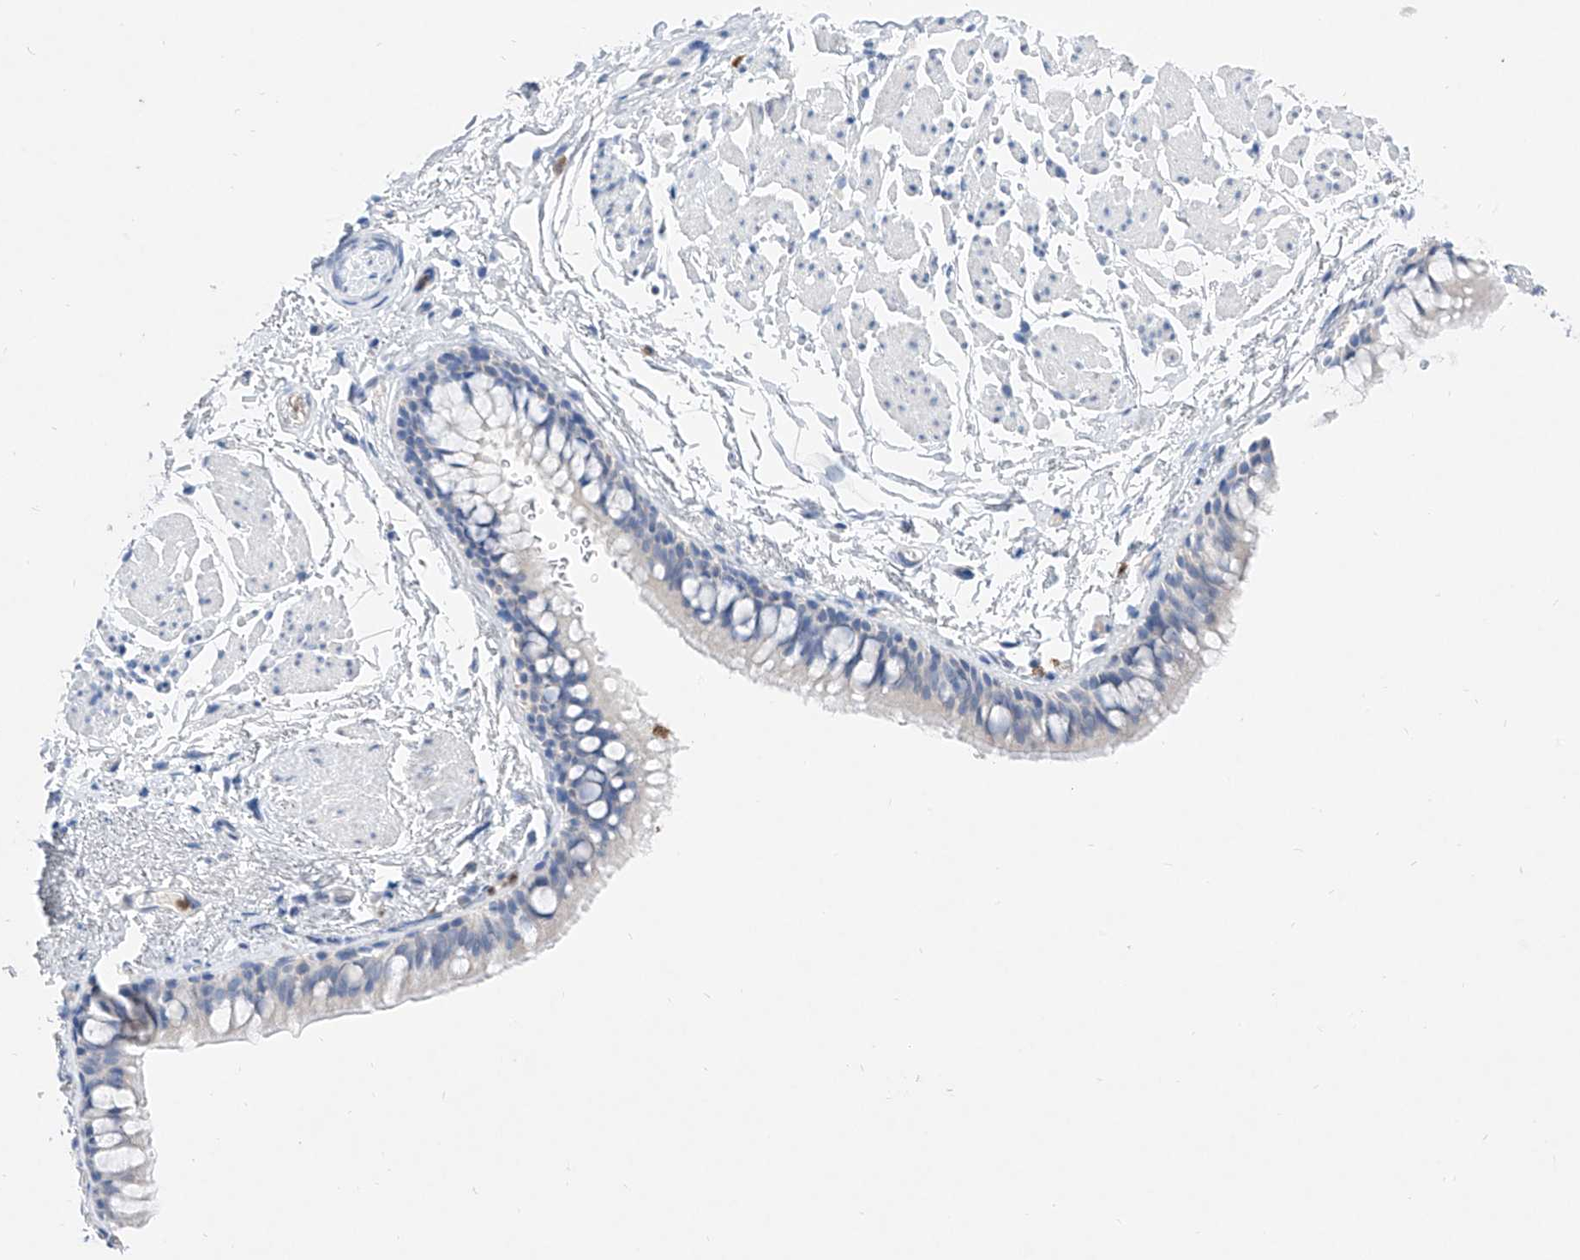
{"staining": {"intensity": "negative", "quantity": "none", "location": "none"}, "tissue": "bronchus", "cell_type": "Respiratory epithelial cells", "image_type": "normal", "snomed": [{"axis": "morphology", "description": "Normal tissue, NOS"}, {"axis": "topography", "description": "Cartilage tissue"}, {"axis": "topography", "description": "Bronchus"}], "caption": "Immunohistochemistry (IHC) photomicrograph of normal bronchus: human bronchus stained with DAB exhibits no significant protein positivity in respiratory epithelial cells.", "gene": "TM7SF2", "patient": {"sex": "female", "age": 73}}